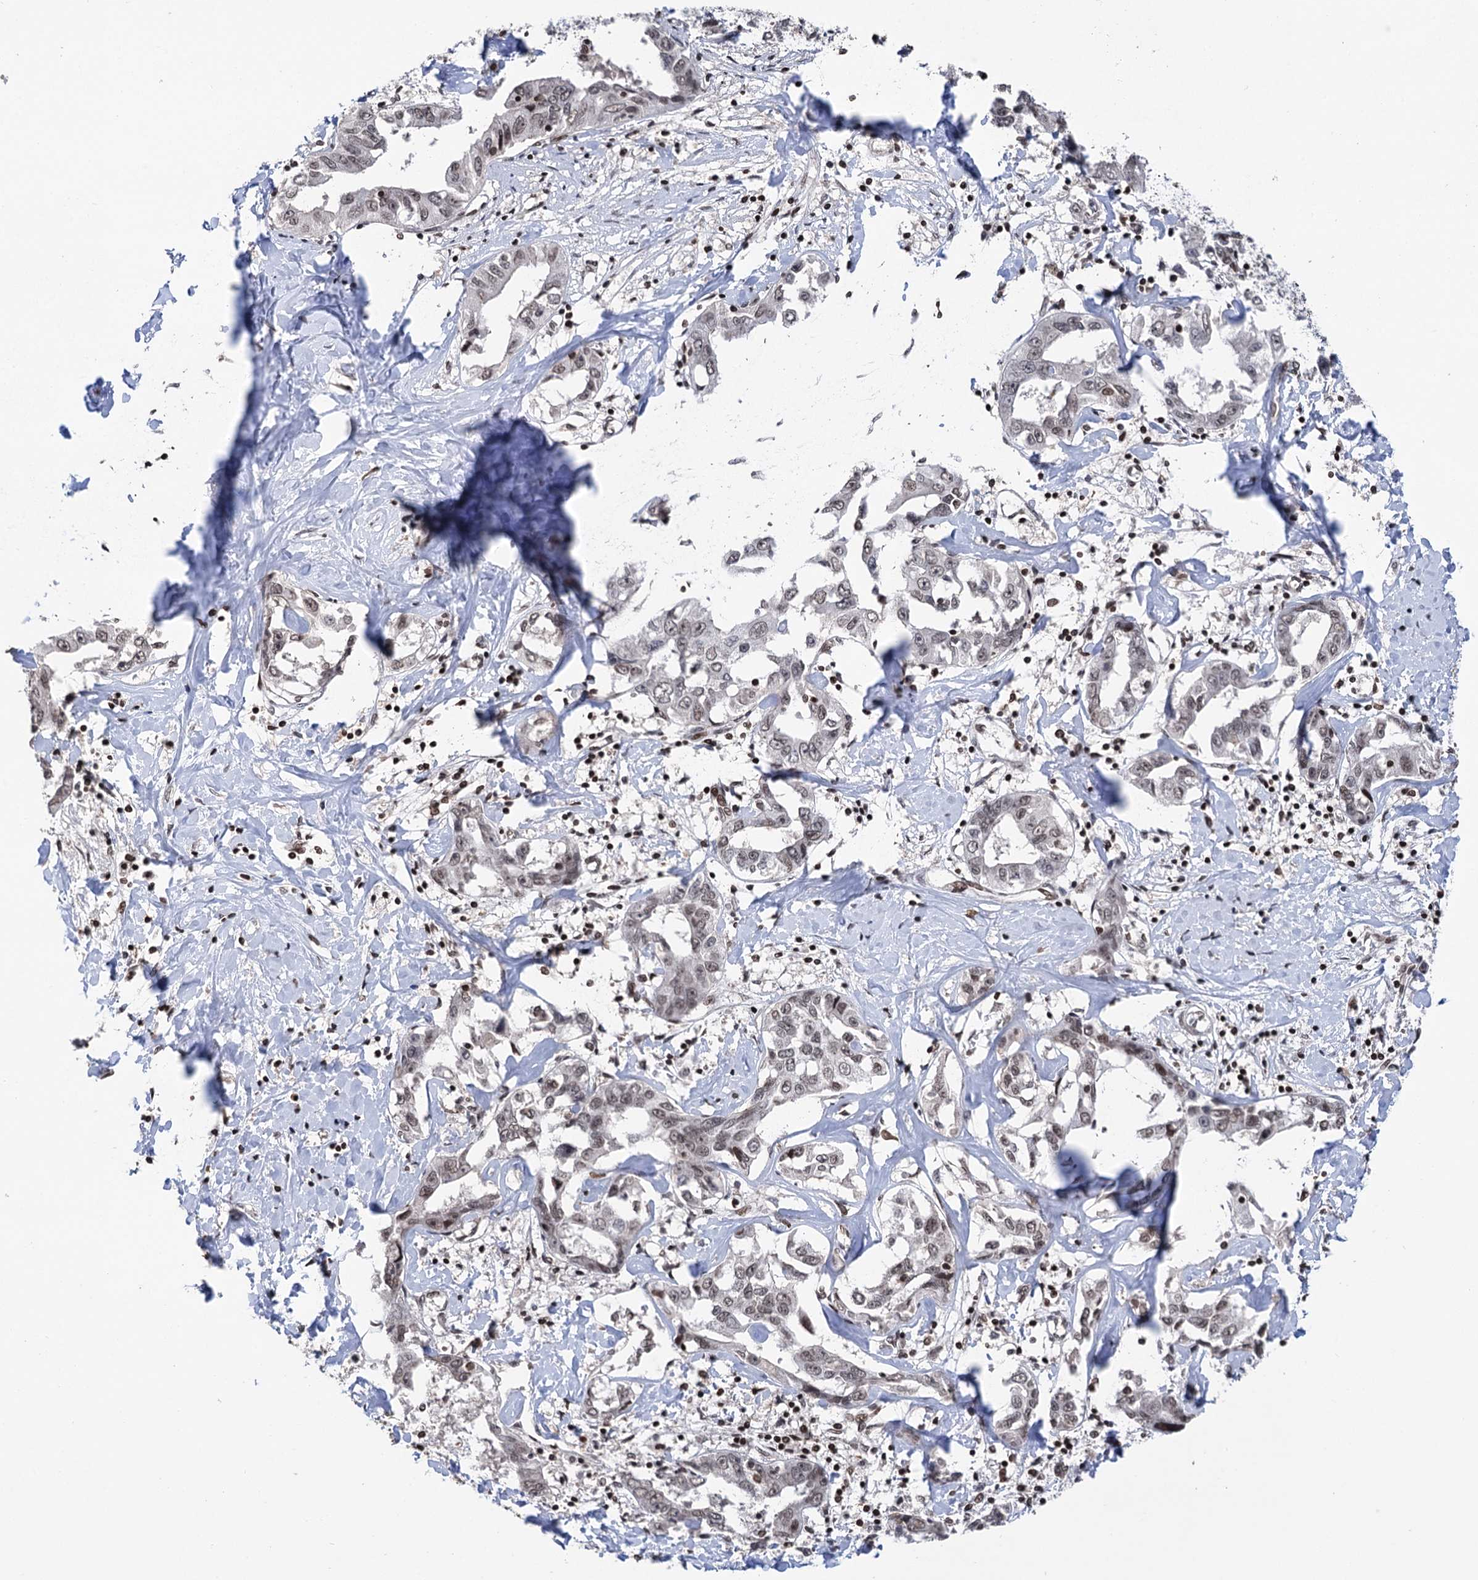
{"staining": {"intensity": "weak", "quantity": "25%-75%", "location": "nuclear"}, "tissue": "liver cancer", "cell_type": "Tumor cells", "image_type": "cancer", "snomed": [{"axis": "morphology", "description": "Cholangiocarcinoma"}, {"axis": "topography", "description": "Liver"}], "caption": "The histopathology image displays immunohistochemical staining of liver cancer. There is weak nuclear expression is present in approximately 25%-75% of tumor cells. The staining was performed using DAB (3,3'-diaminobenzidine), with brown indicating positive protein expression. Nuclei are stained blue with hematoxylin.", "gene": "CCDC77", "patient": {"sex": "male", "age": 59}}